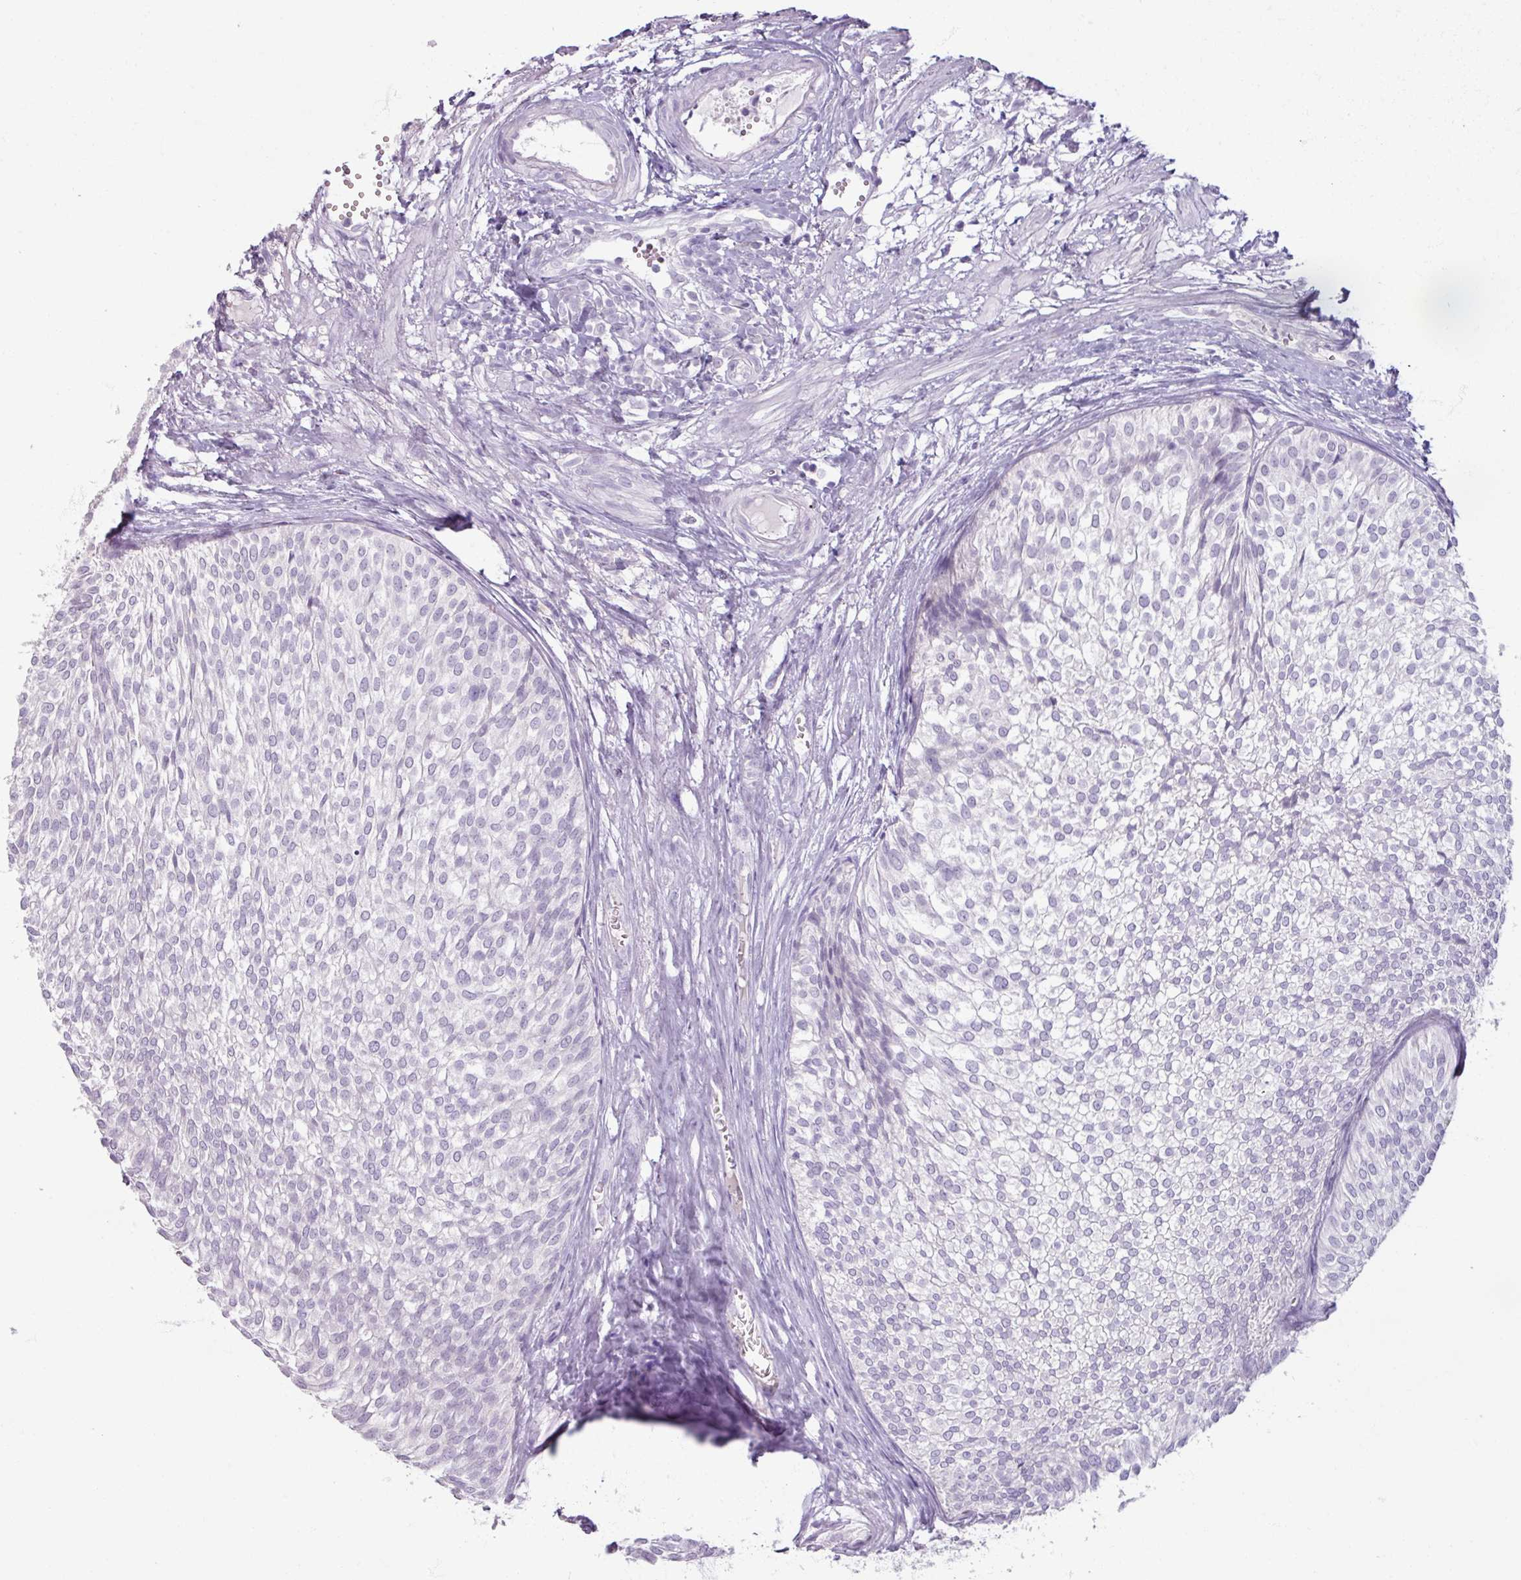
{"staining": {"intensity": "negative", "quantity": "none", "location": "none"}, "tissue": "urothelial cancer", "cell_type": "Tumor cells", "image_type": "cancer", "snomed": [{"axis": "morphology", "description": "Urothelial carcinoma, Low grade"}, {"axis": "topography", "description": "Urinary bladder"}], "caption": "Immunohistochemistry micrograph of neoplastic tissue: urothelial cancer stained with DAB (3,3'-diaminobenzidine) exhibits no significant protein positivity in tumor cells.", "gene": "SLC27A5", "patient": {"sex": "male", "age": 91}}